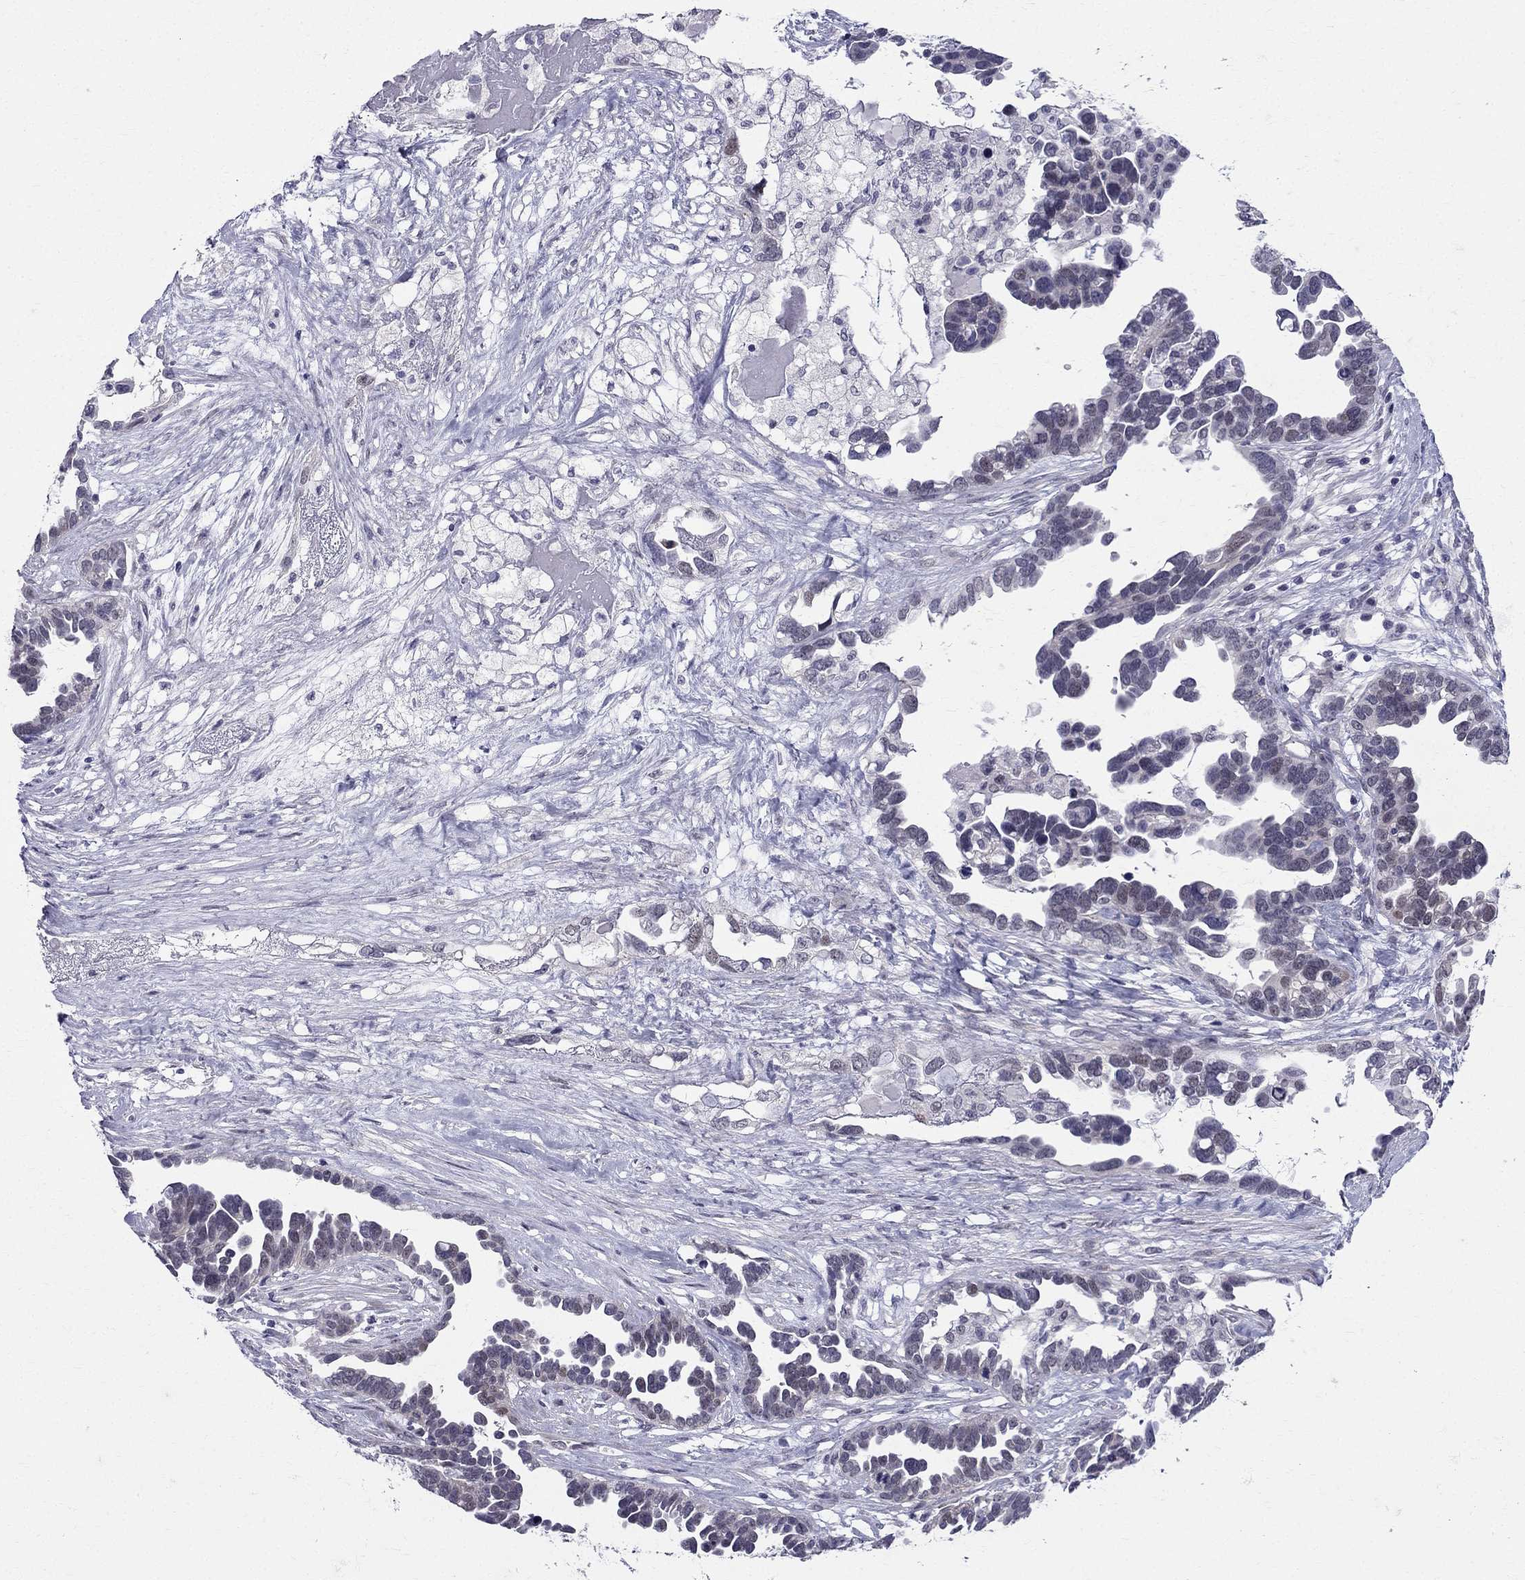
{"staining": {"intensity": "negative", "quantity": "none", "location": "none"}, "tissue": "ovarian cancer", "cell_type": "Tumor cells", "image_type": "cancer", "snomed": [{"axis": "morphology", "description": "Cystadenocarcinoma, serous, NOS"}, {"axis": "topography", "description": "Ovary"}], "caption": "High magnification brightfield microscopy of ovarian serous cystadenocarcinoma stained with DAB (3,3'-diaminobenzidine) (brown) and counterstained with hematoxylin (blue): tumor cells show no significant expression. The staining was performed using DAB (3,3'-diaminobenzidine) to visualize the protein expression in brown, while the nuclei were stained in blue with hematoxylin (Magnification: 20x).", "gene": "BAG5", "patient": {"sex": "female", "age": 54}}